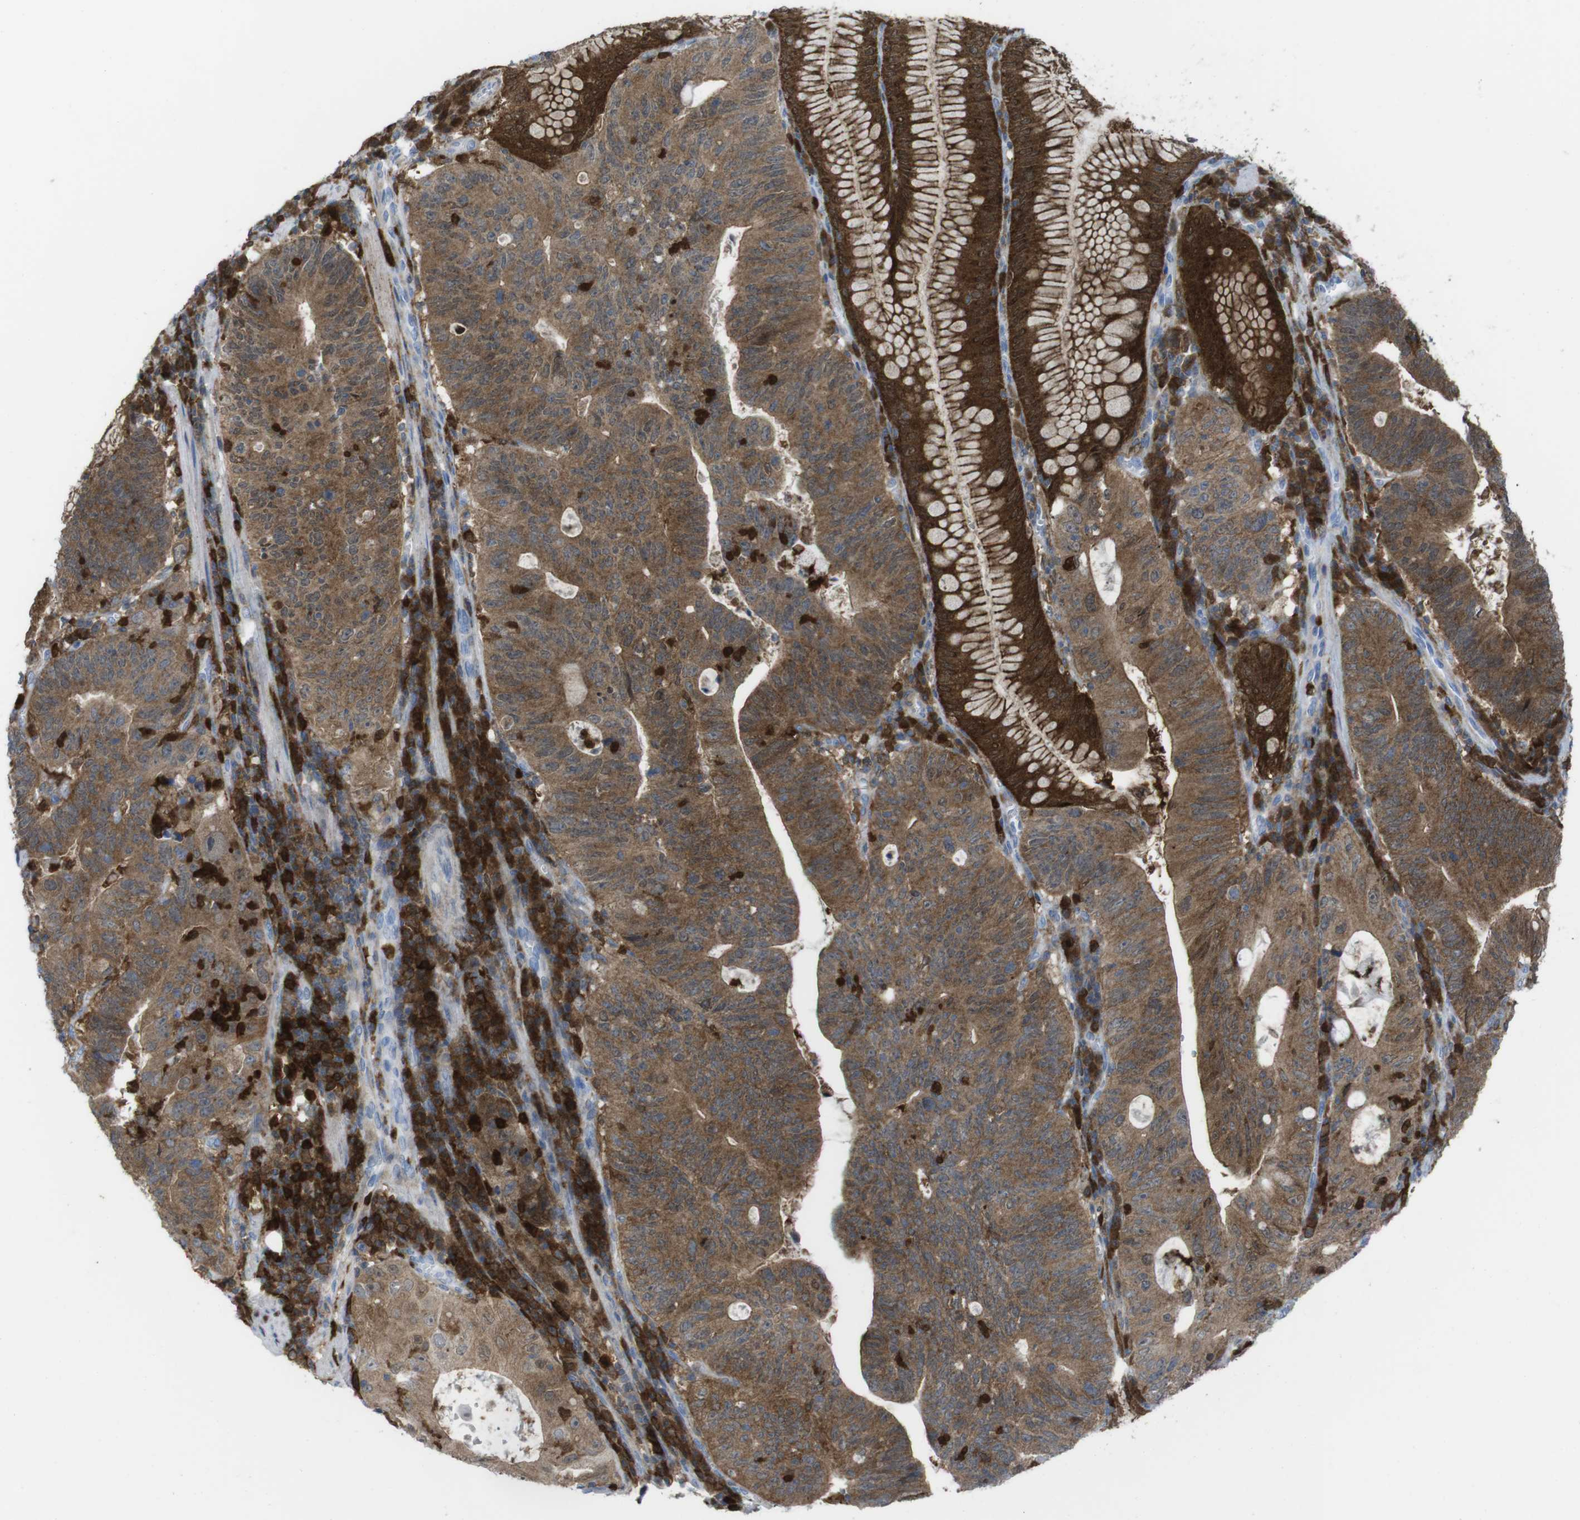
{"staining": {"intensity": "moderate", "quantity": ">75%", "location": "cytoplasmic/membranous"}, "tissue": "stomach cancer", "cell_type": "Tumor cells", "image_type": "cancer", "snomed": [{"axis": "morphology", "description": "Adenocarcinoma, NOS"}, {"axis": "topography", "description": "Stomach"}], "caption": "Stomach cancer was stained to show a protein in brown. There is medium levels of moderate cytoplasmic/membranous staining in approximately >75% of tumor cells.", "gene": "PRKCD", "patient": {"sex": "male", "age": 59}}